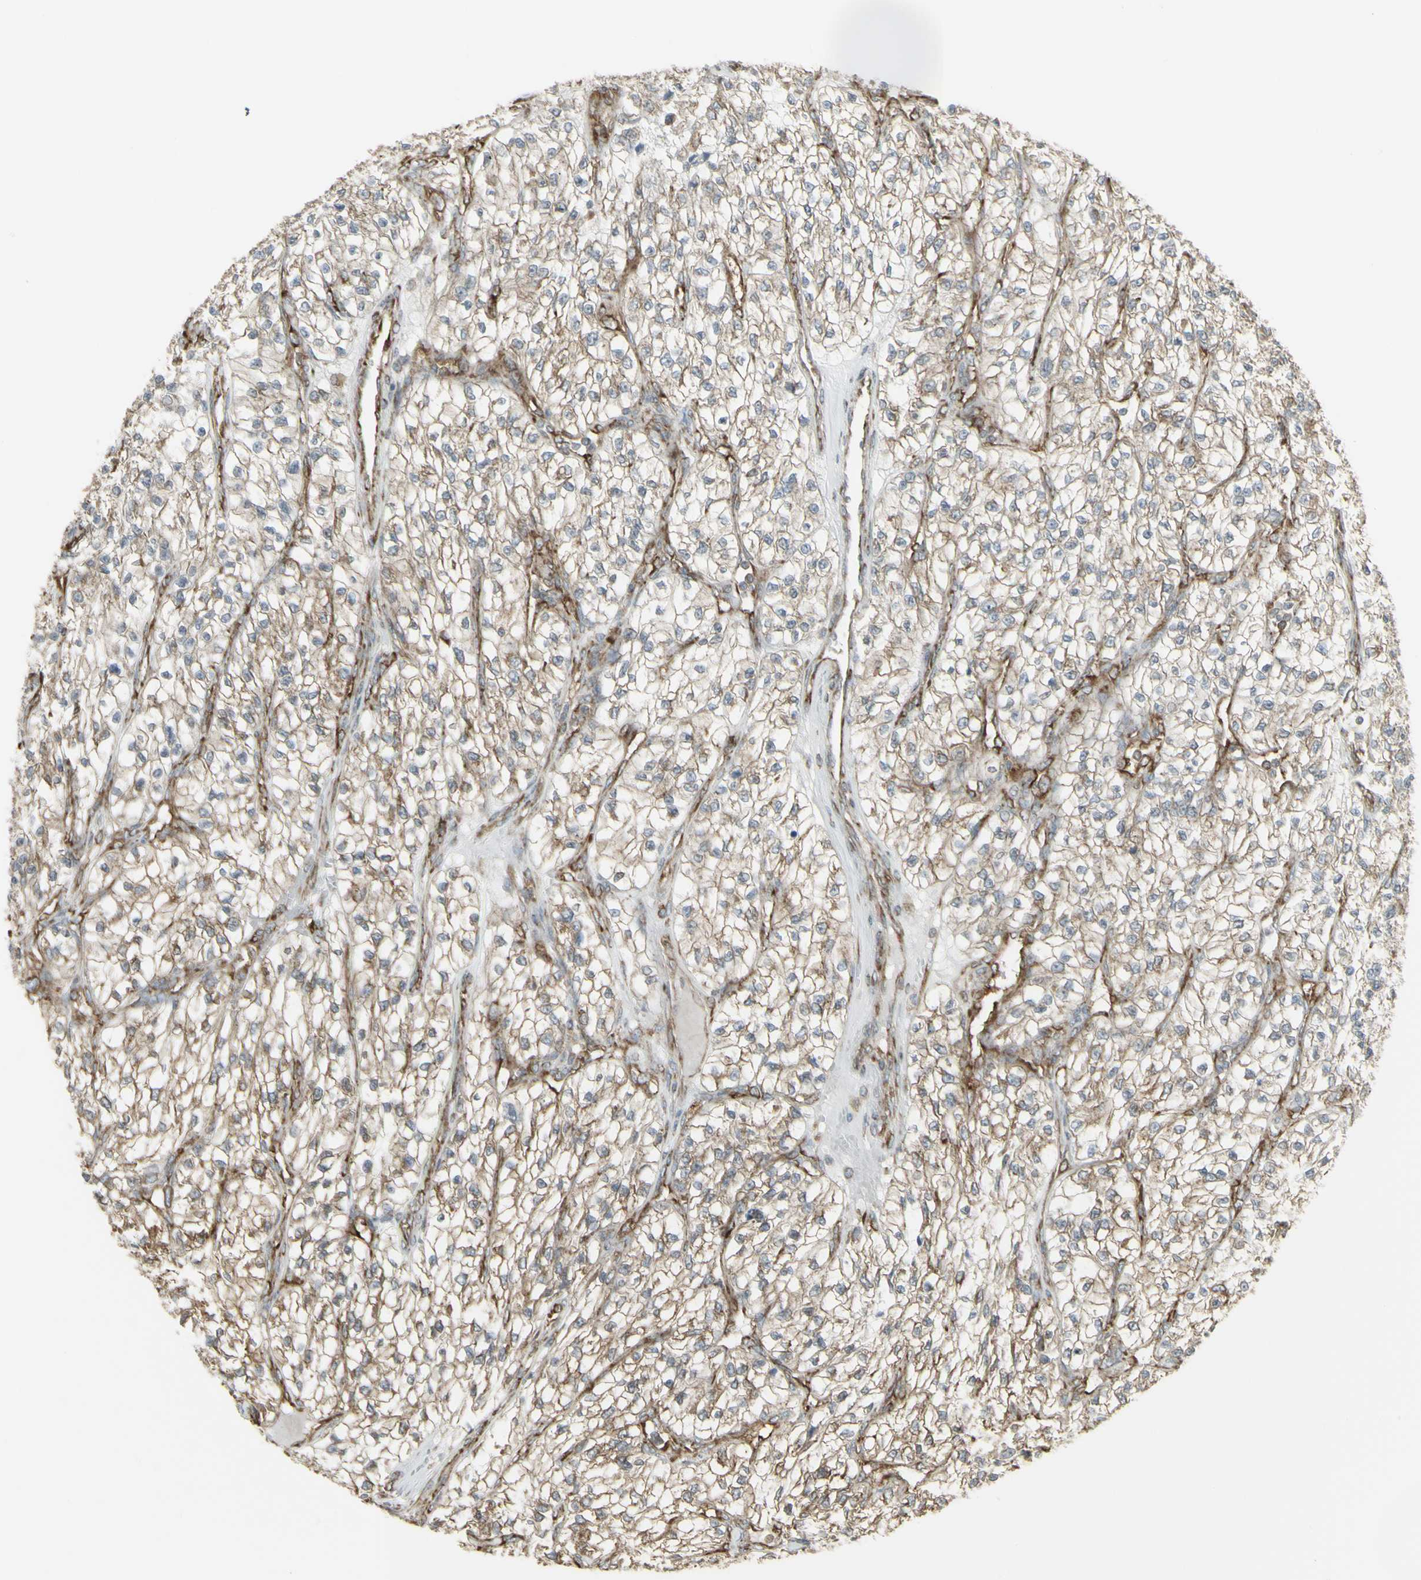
{"staining": {"intensity": "negative", "quantity": "none", "location": "none"}, "tissue": "renal cancer", "cell_type": "Tumor cells", "image_type": "cancer", "snomed": [{"axis": "morphology", "description": "Adenocarcinoma, NOS"}, {"axis": "topography", "description": "Kidney"}], "caption": "Immunohistochemistry (IHC) photomicrograph of human renal cancer stained for a protein (brown), which exhibits no staining in tumor cells. (DAB immunohistochemistry with hematoxylin counter stain).", "gene": "FKBP3", "patient": {"sex": "female", "age": 57}}